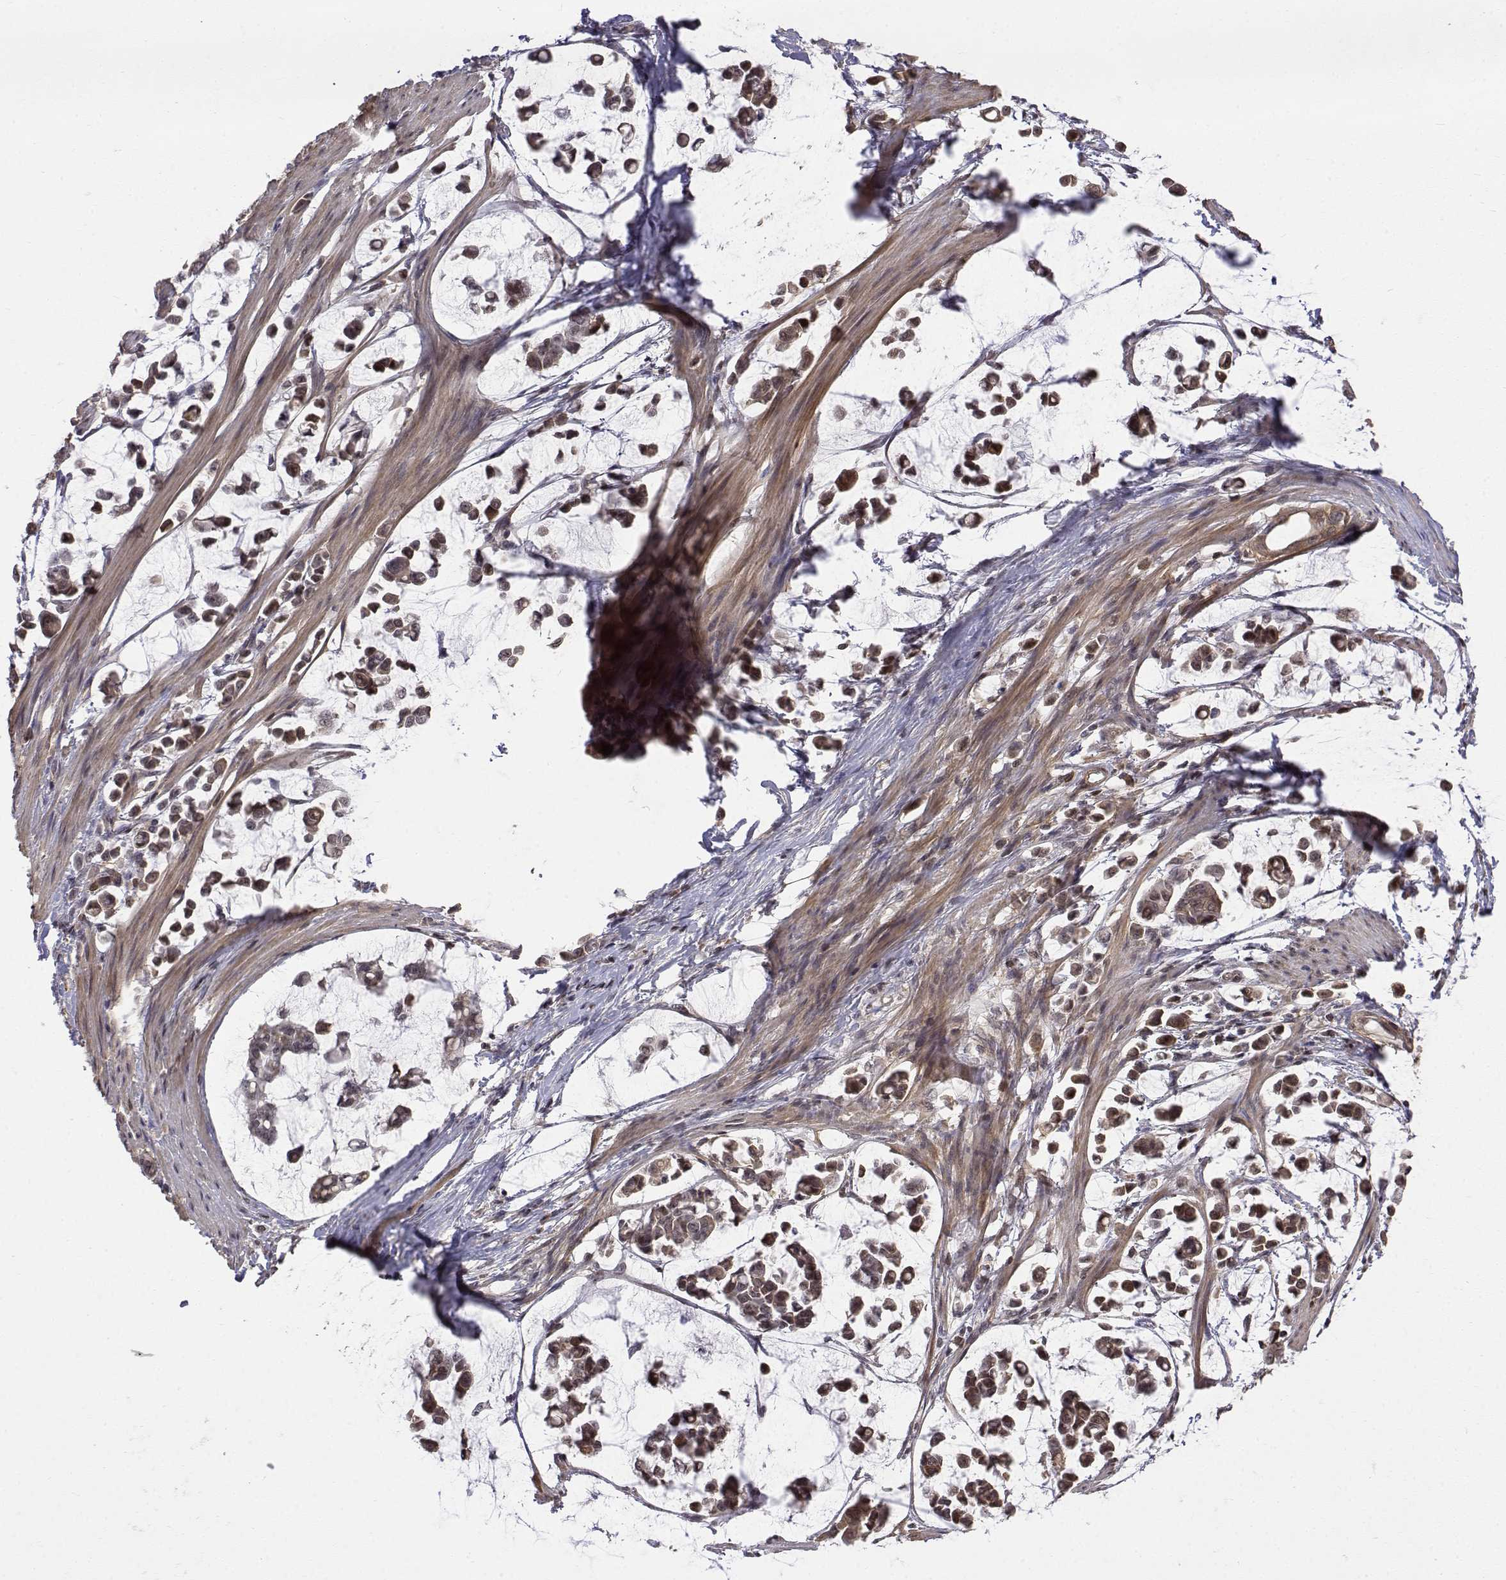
{"staining": {"intensity": "moderate", "quantity": ">75%", "location": "nuclear"}, "tissue": "stomach cancer", "cell_type": "Tumor cells", "image_type": "cancer", "snomed": [{"axis": "morphology", "description": "Adenocarcinoma, NOS"}, {"axis": "topography", "description": "Stomach"}], "caption": "This histopathology image displays IHC staining of stomach cancer (adenocarcinoma), with medium moderate nuclear positivity in approximately >75% of tumor cells.", "gene": "ITGA7", "patient": {"sex": "male", "age": 82}}